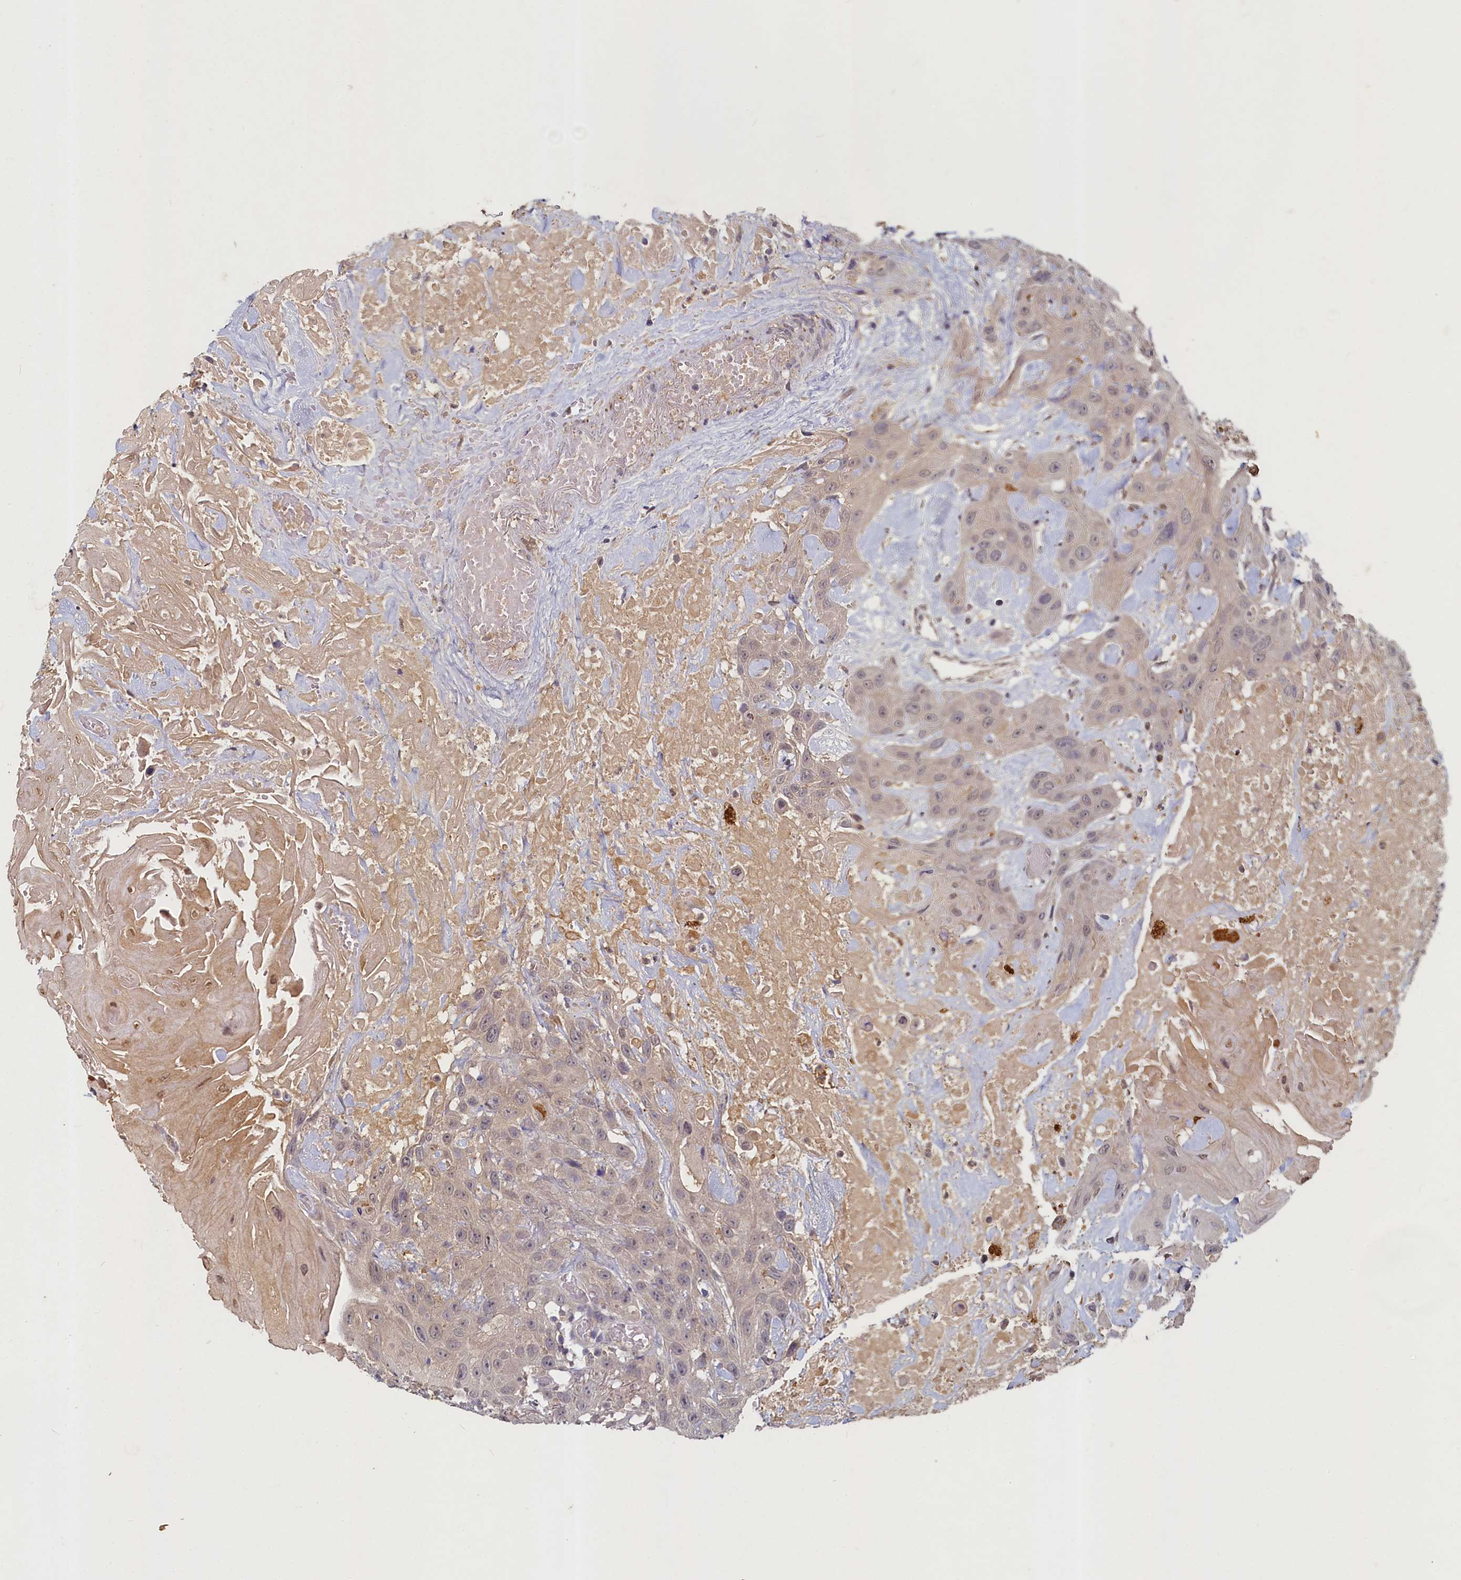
{"staining": {"intensity": "weak", "quantity": "25%-75%", "location": "cytoplasmic/membranous"}, "tissue": "head and neck cancer", "cell_type": "Tumor cells", "image_type": "cancer", "snomed": [{"axis": "morphology", "description": "Squamous cell carcinoma, NOS"}, {"axis": "topography", "description": "Head-Neck"}], "caption": "Head and neck cancer (squamous cell carcinoma) stained for a protein (brown) reveals weak cytoplasmic/membranous positive staining in approximately 25%-75% of tumor cells.", "gene": "HERC3", "patient": {"sex": "male", "age": 81}}